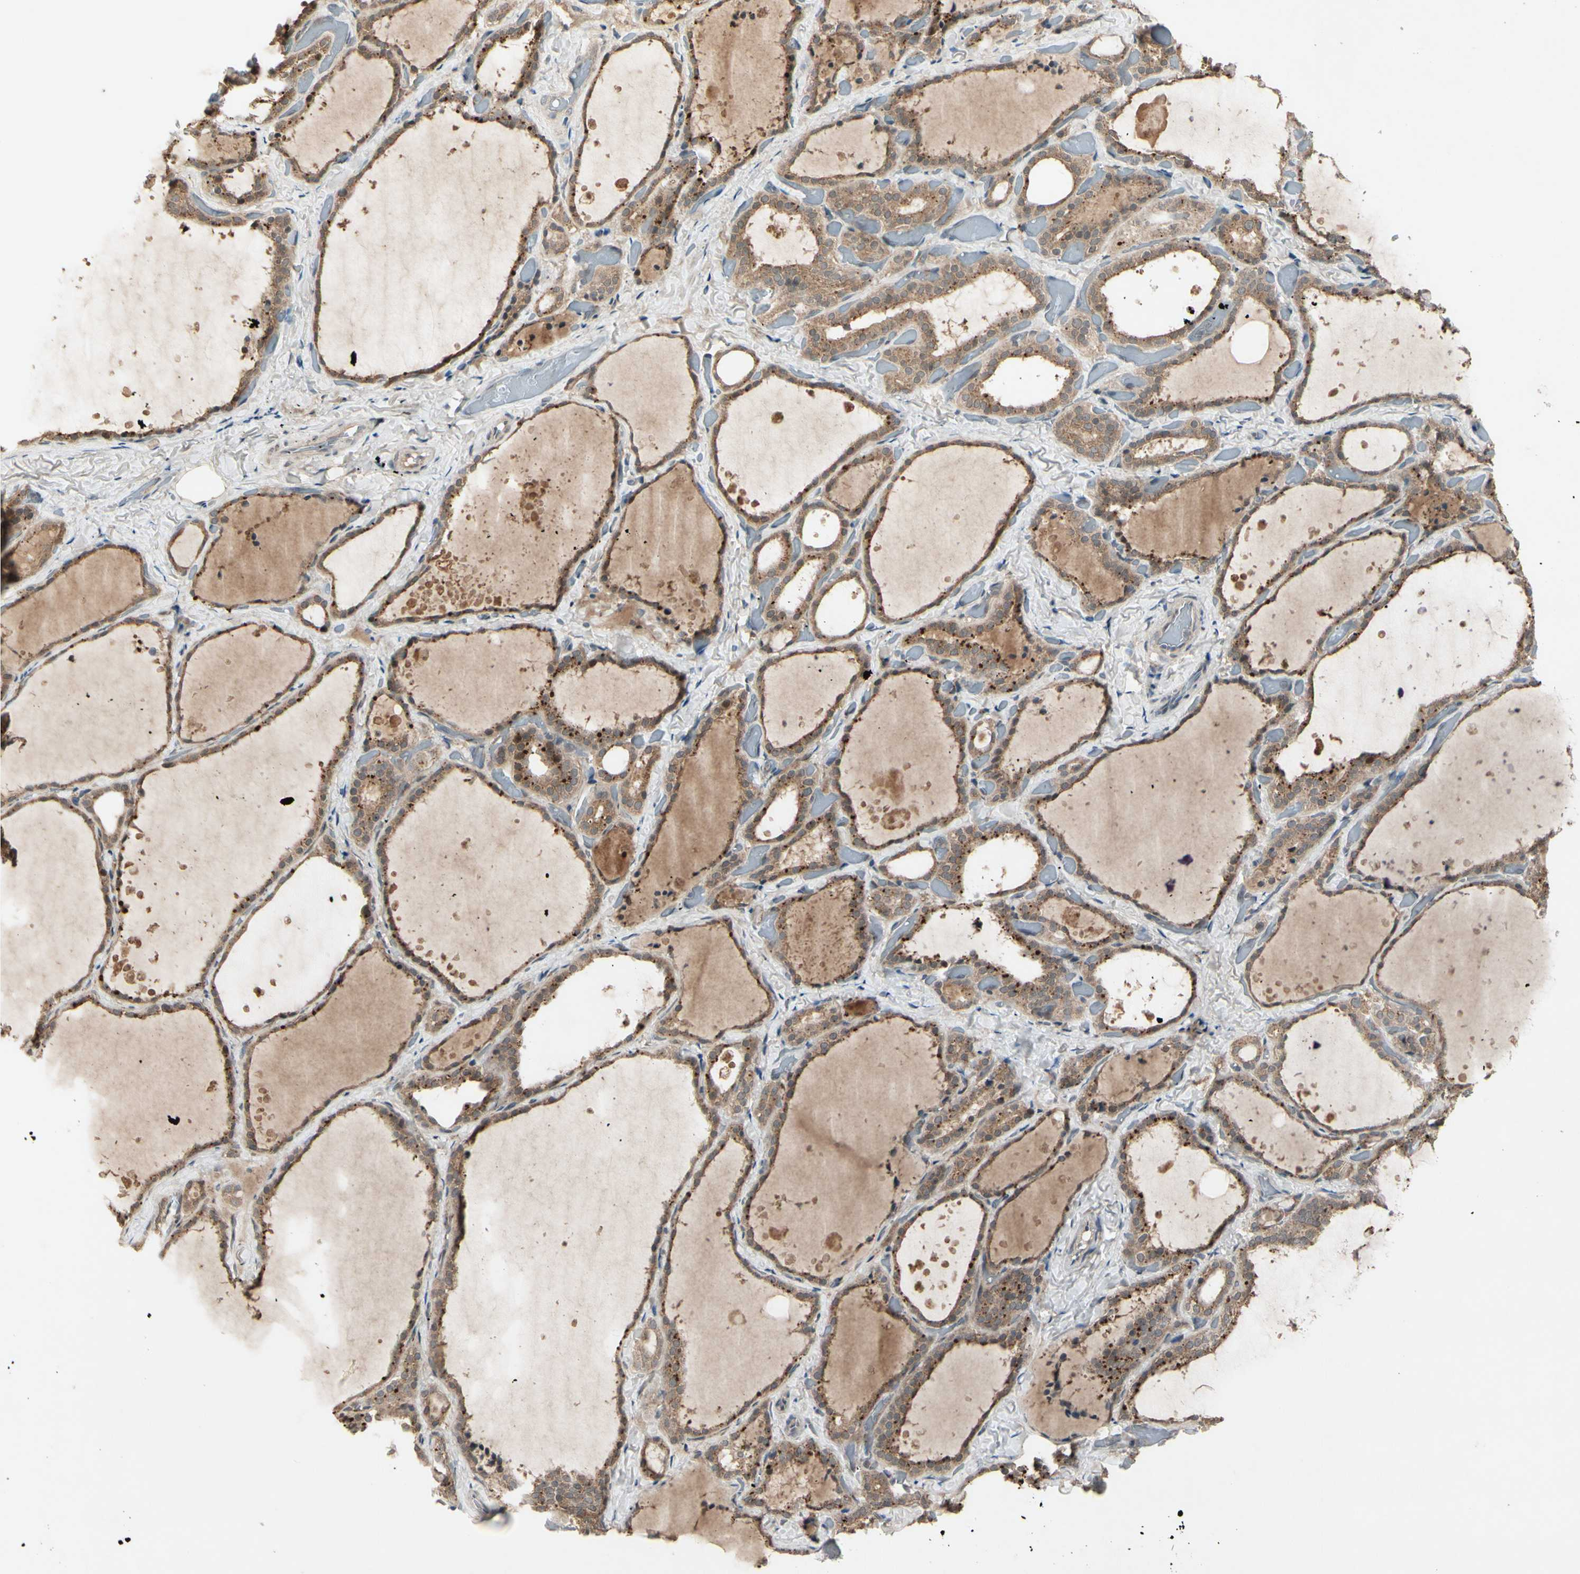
{"staining": {"intensity": "moderate", "quantity": ">75%", "location": "cytoplasmic/membranous"}, "tissue": "thyroid gland", "cell_type": "Glandular cells", "image_type": "normal", "snomed": [{"axis": "morphology", "description": "Normal tissue, NOS"}, {"axis": "topography", "description": "Thyroid gland"}], "caption": "Moderate cytoplasmic/membranous expression for a protein is seen in about >75% of glandular cells of benign thyroid gland using immunohistochemistry (IHC).", "gene": "FHDC1", "patient": {"sex": "female", "age": 44}}